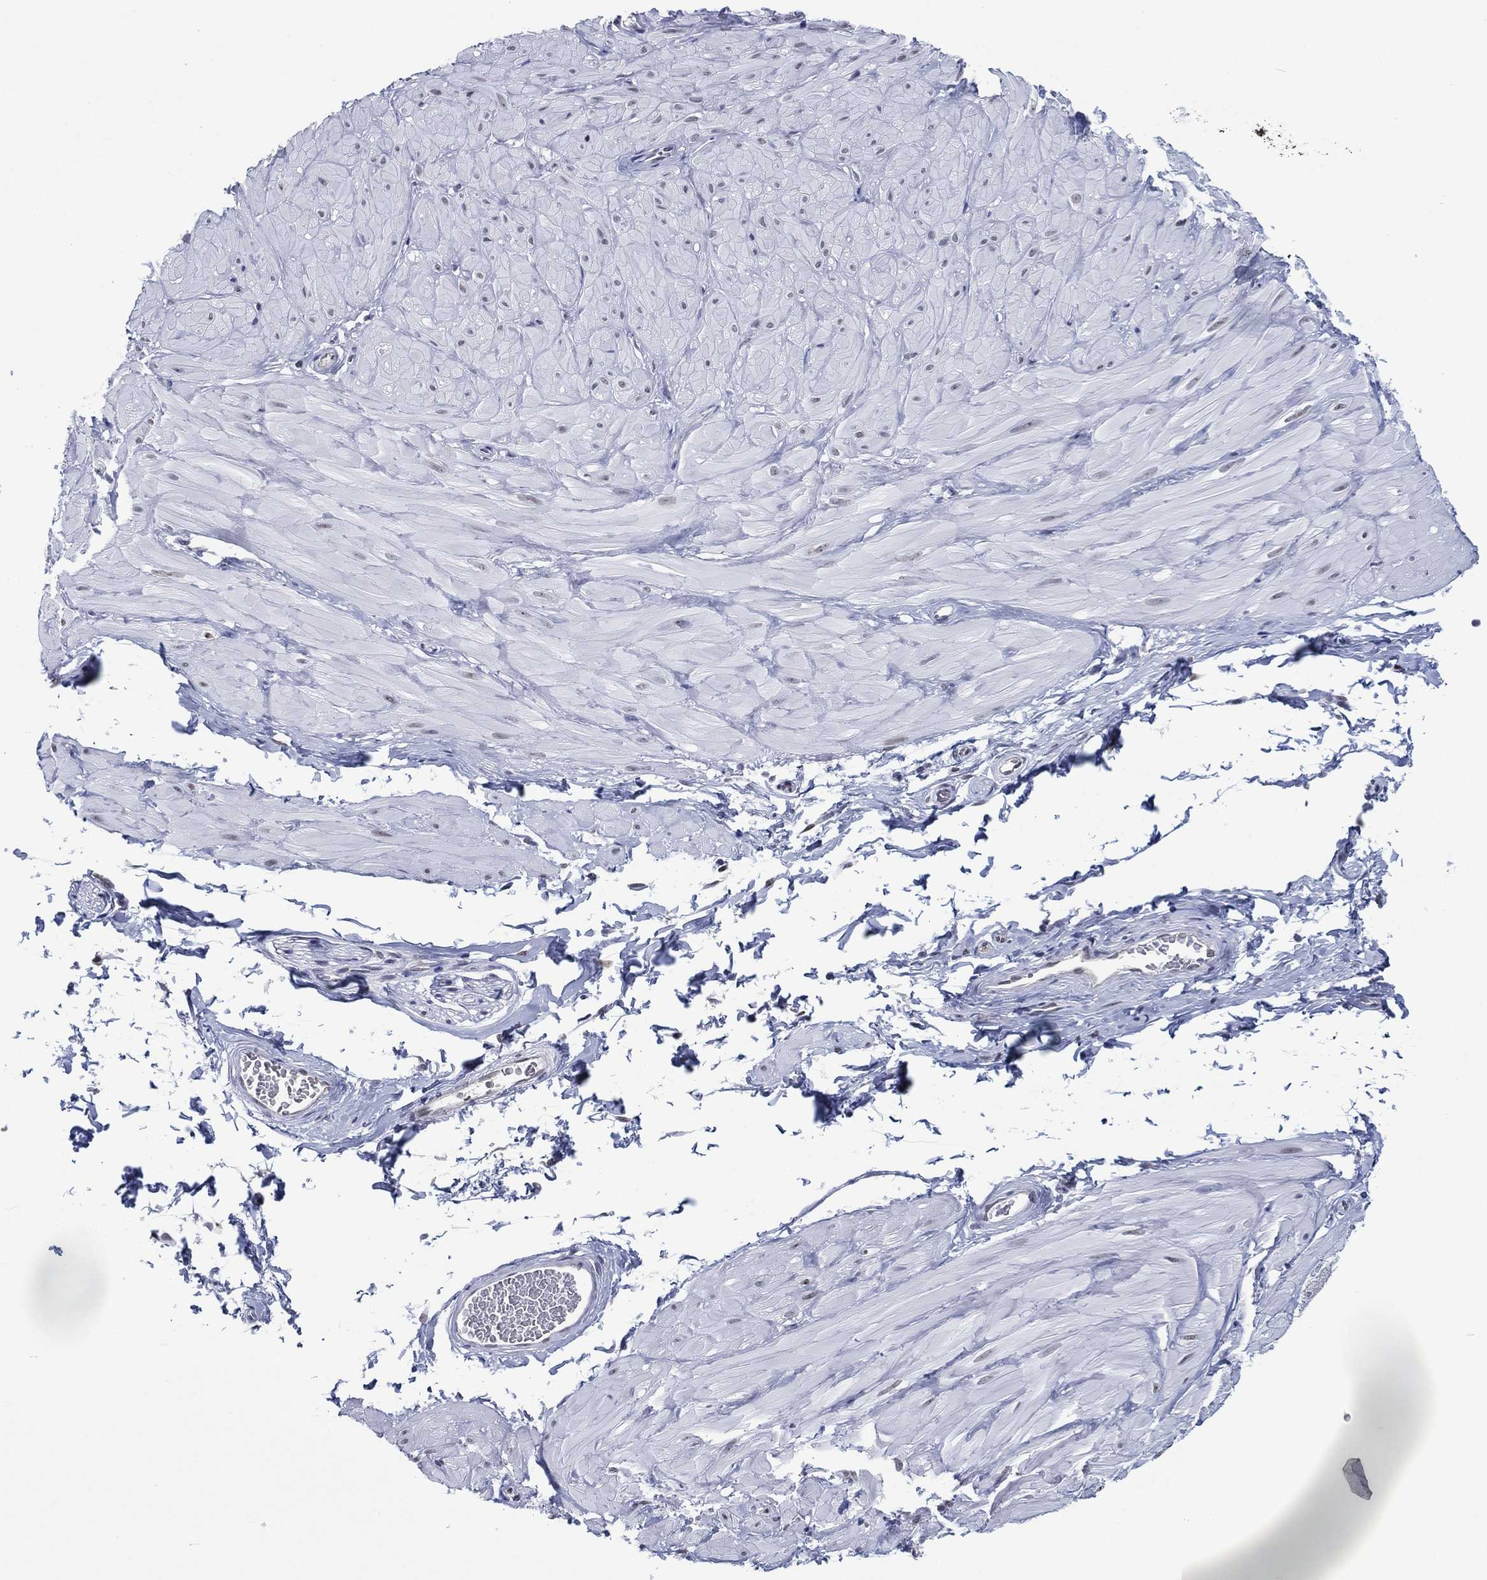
{"staining": {"intensity": "negative", "quantity": "none", "location": "none"}, "tissue": "soft tissue", "cell_type": "Fibroblasts", "image_type": "normal", "snomed": [{"axis": "morphology", "description": "Normal tissue, NOS"}, {"axis": "topography", "description": "Smooth muscle"}, {"axis": "topography", "description": "Peripheral nerve tissue"}], "caption": "An IHC photomicrograph of benign soft tissue is shown. There is no staining in fibroblasts of soft tissue. (DAB (3,3'-diaminobenzidine) IHC with hematoxylin counter stain).", "gene": "GATA6", "patient": {"sex": "male", "age": 22}}